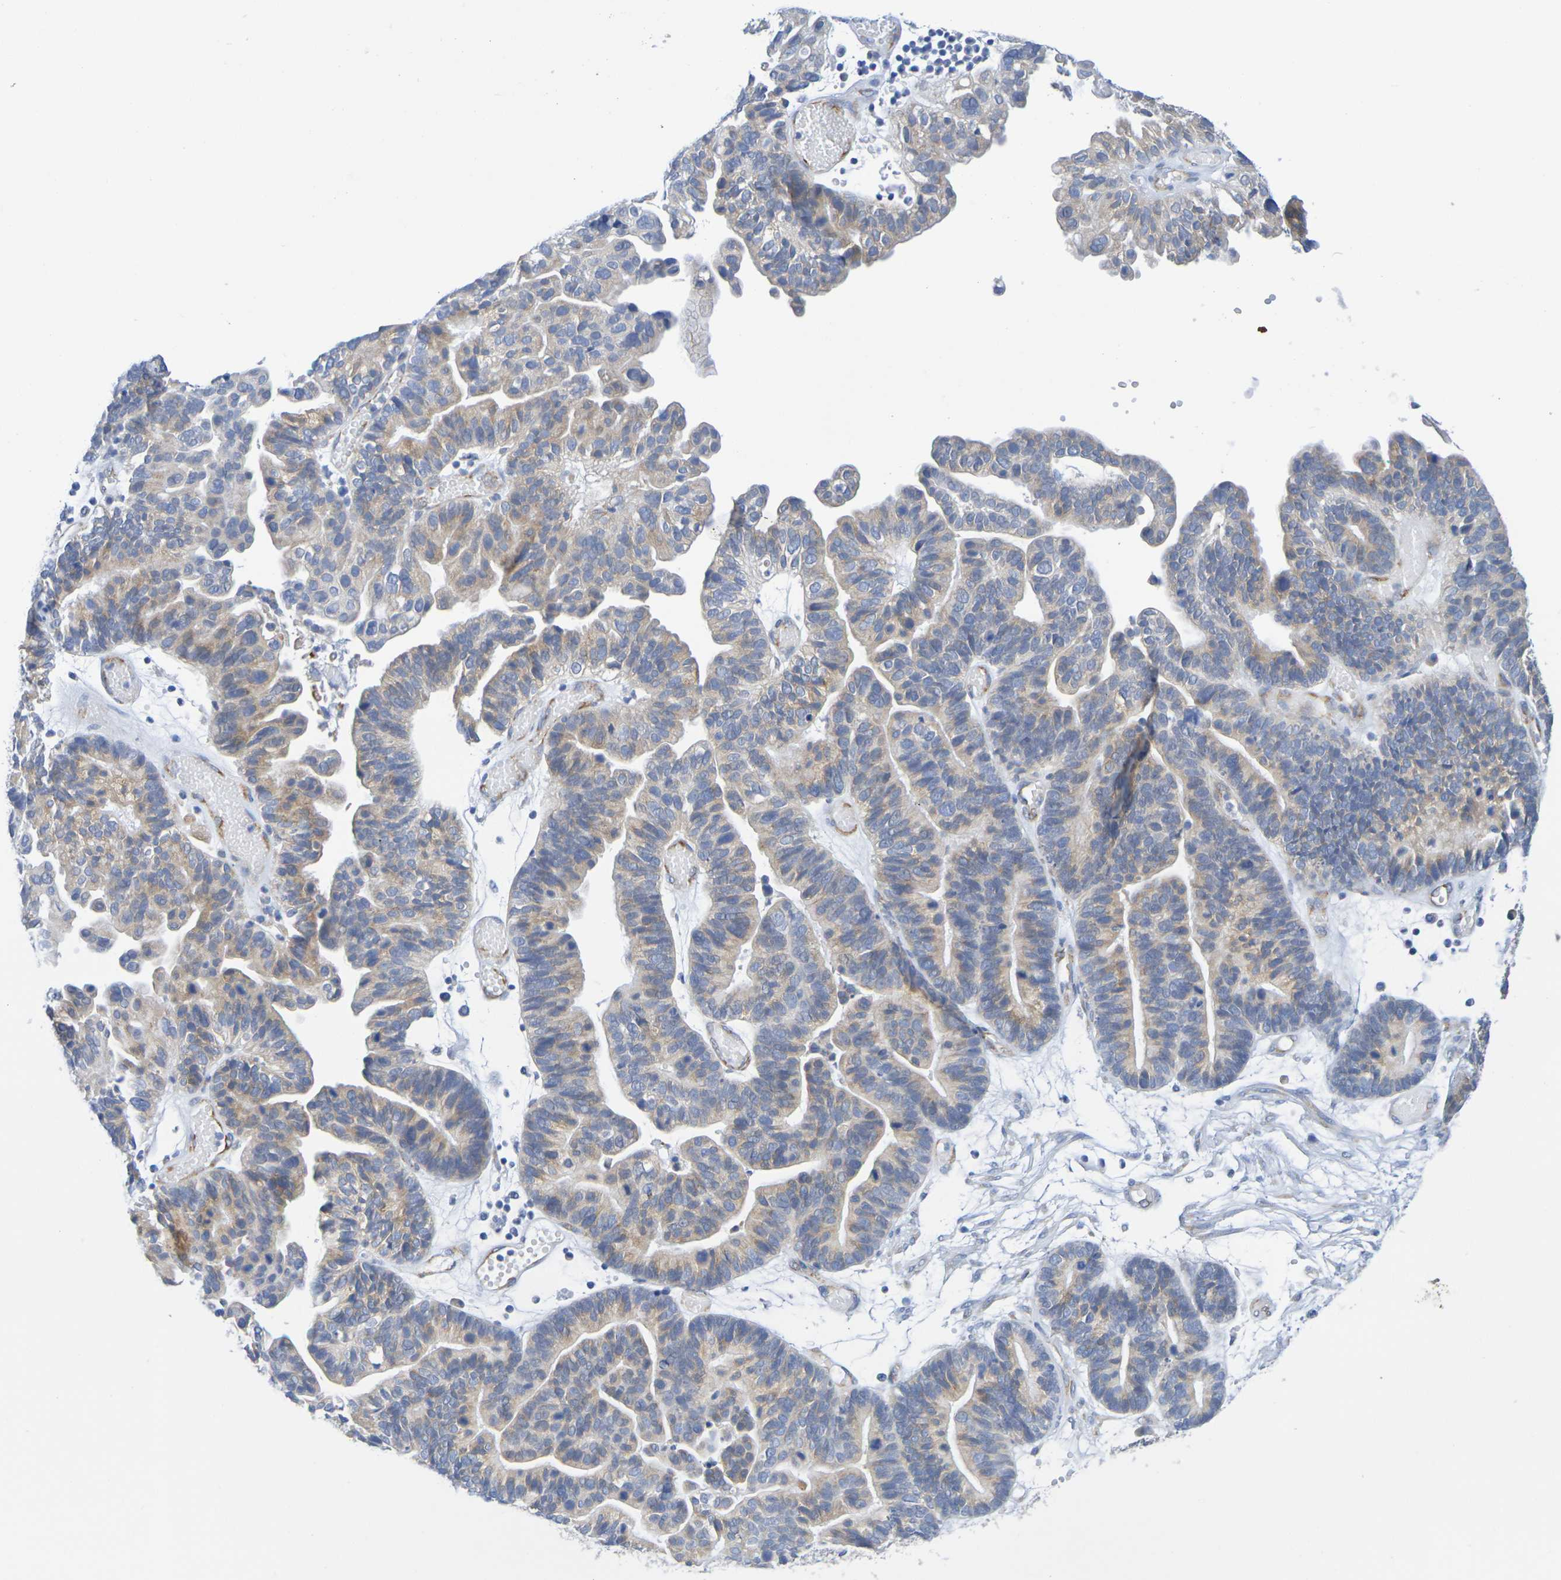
{"staining": {"intensity": "weak", "quantity": "25%-75%", "location": "cytoplasmic/membranous"}, "tissue": "ovarian cancer", "cell_type": "Tumor cells", "image_type": "cancer", "snomed": [{"axis": "morphology", "description": "Cystadenocarcinoma, serous, NOS"}, {"axis": "topography", "description": "Ovary"}], "caption": "A brown stain highlights weak cytoplasmic/membranous expression of a protein in human ovarian cancer (serous cystadenocarcinoma) tumor cells.", "gene": "TMCC3", "patient": {"sex": "female", "age": 56}}